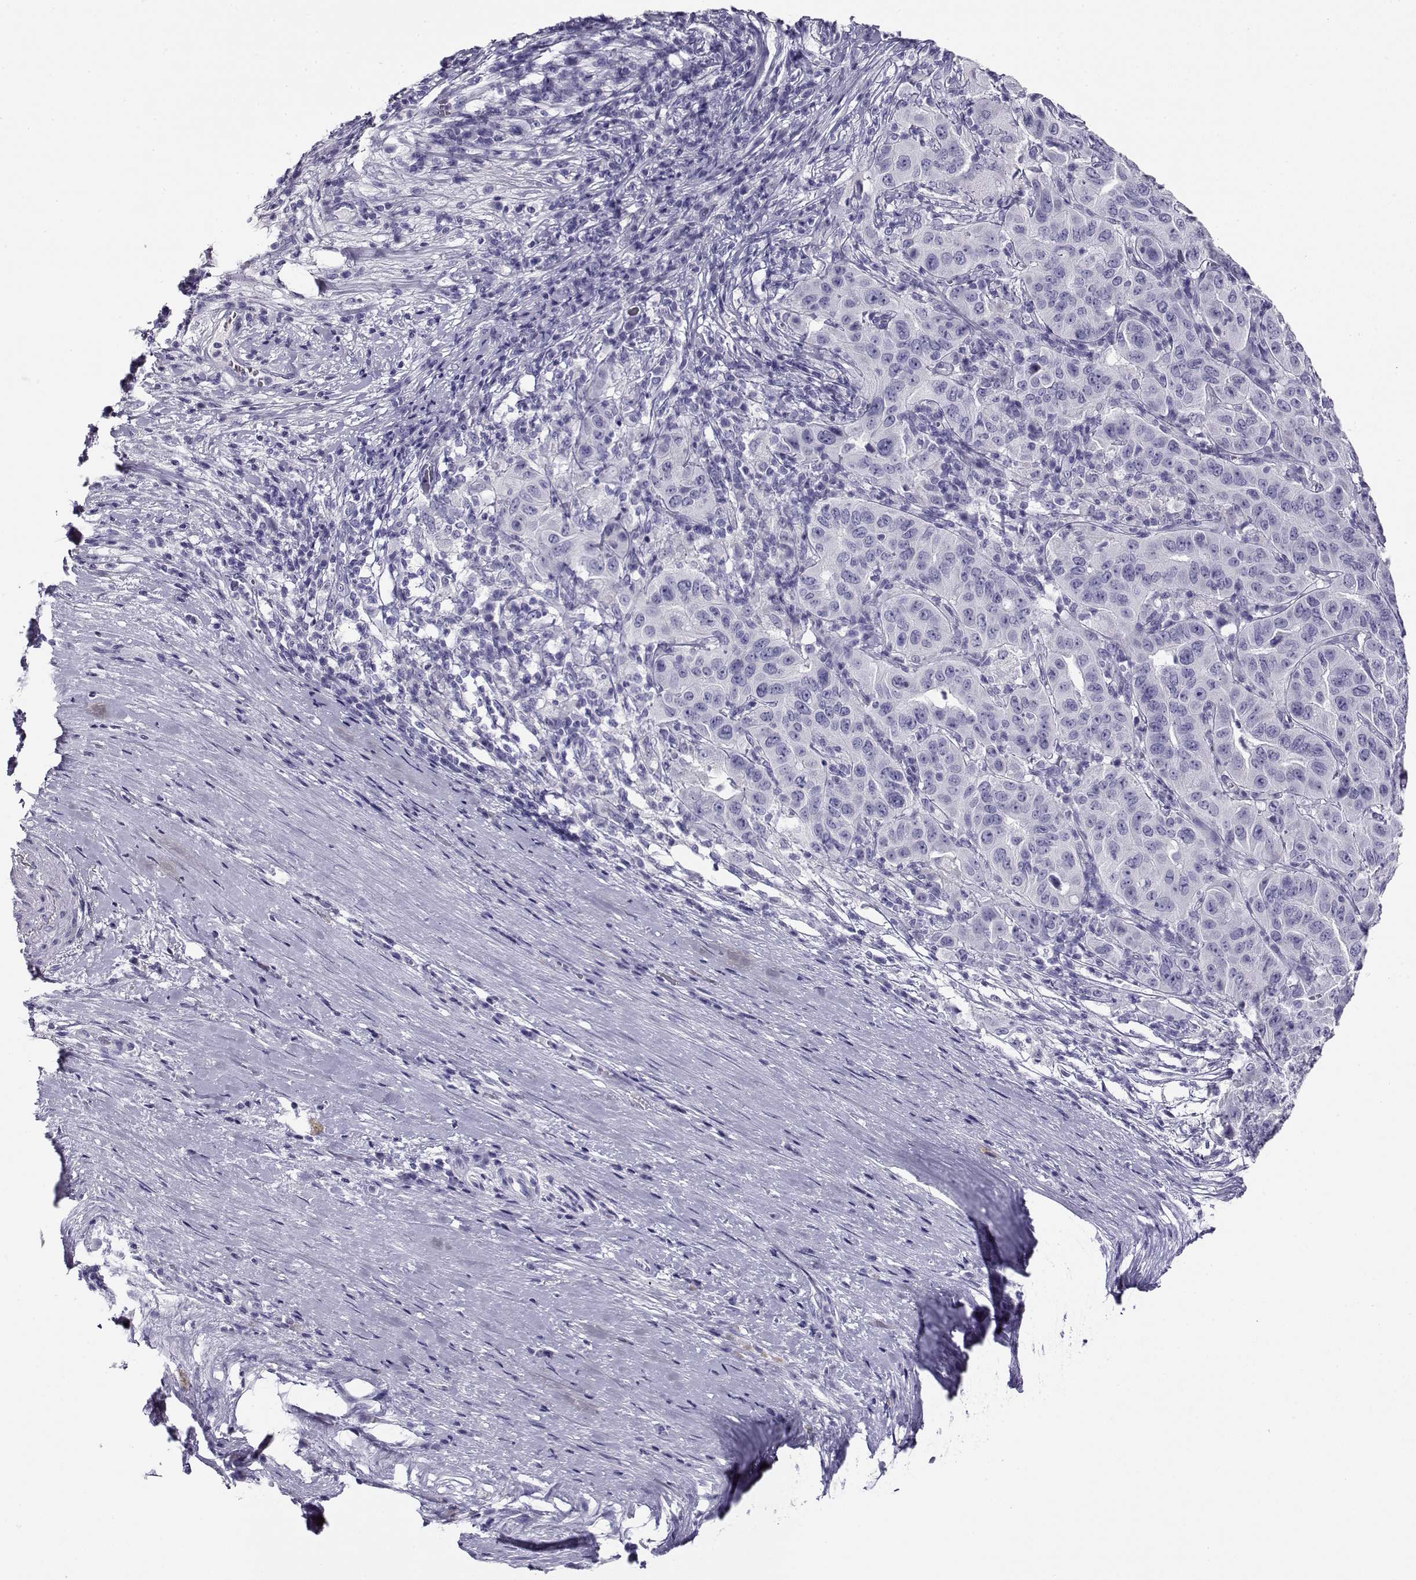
{"staining": {"intensity": "negative", "quantity": "none", "location": "none"}, "tissue": "pancreatic cancer", "cell_type": "Tumor cells", "image_type": "cancer", "snomed": [{"axis": "morphology", "description": "Adenocarcinoma, NOS"}, {"axis": "topography", "description": "Pancreas"}], "caption": "This image is of pancreatic adenocarcinoma stained with immunohistochemistry to label a protein in brown with the nuclei are counter-stained blue. There is no positivity in tumor cells.", "gene": "RHOXF2", "patient": {"sex": "male", "age": 63}}